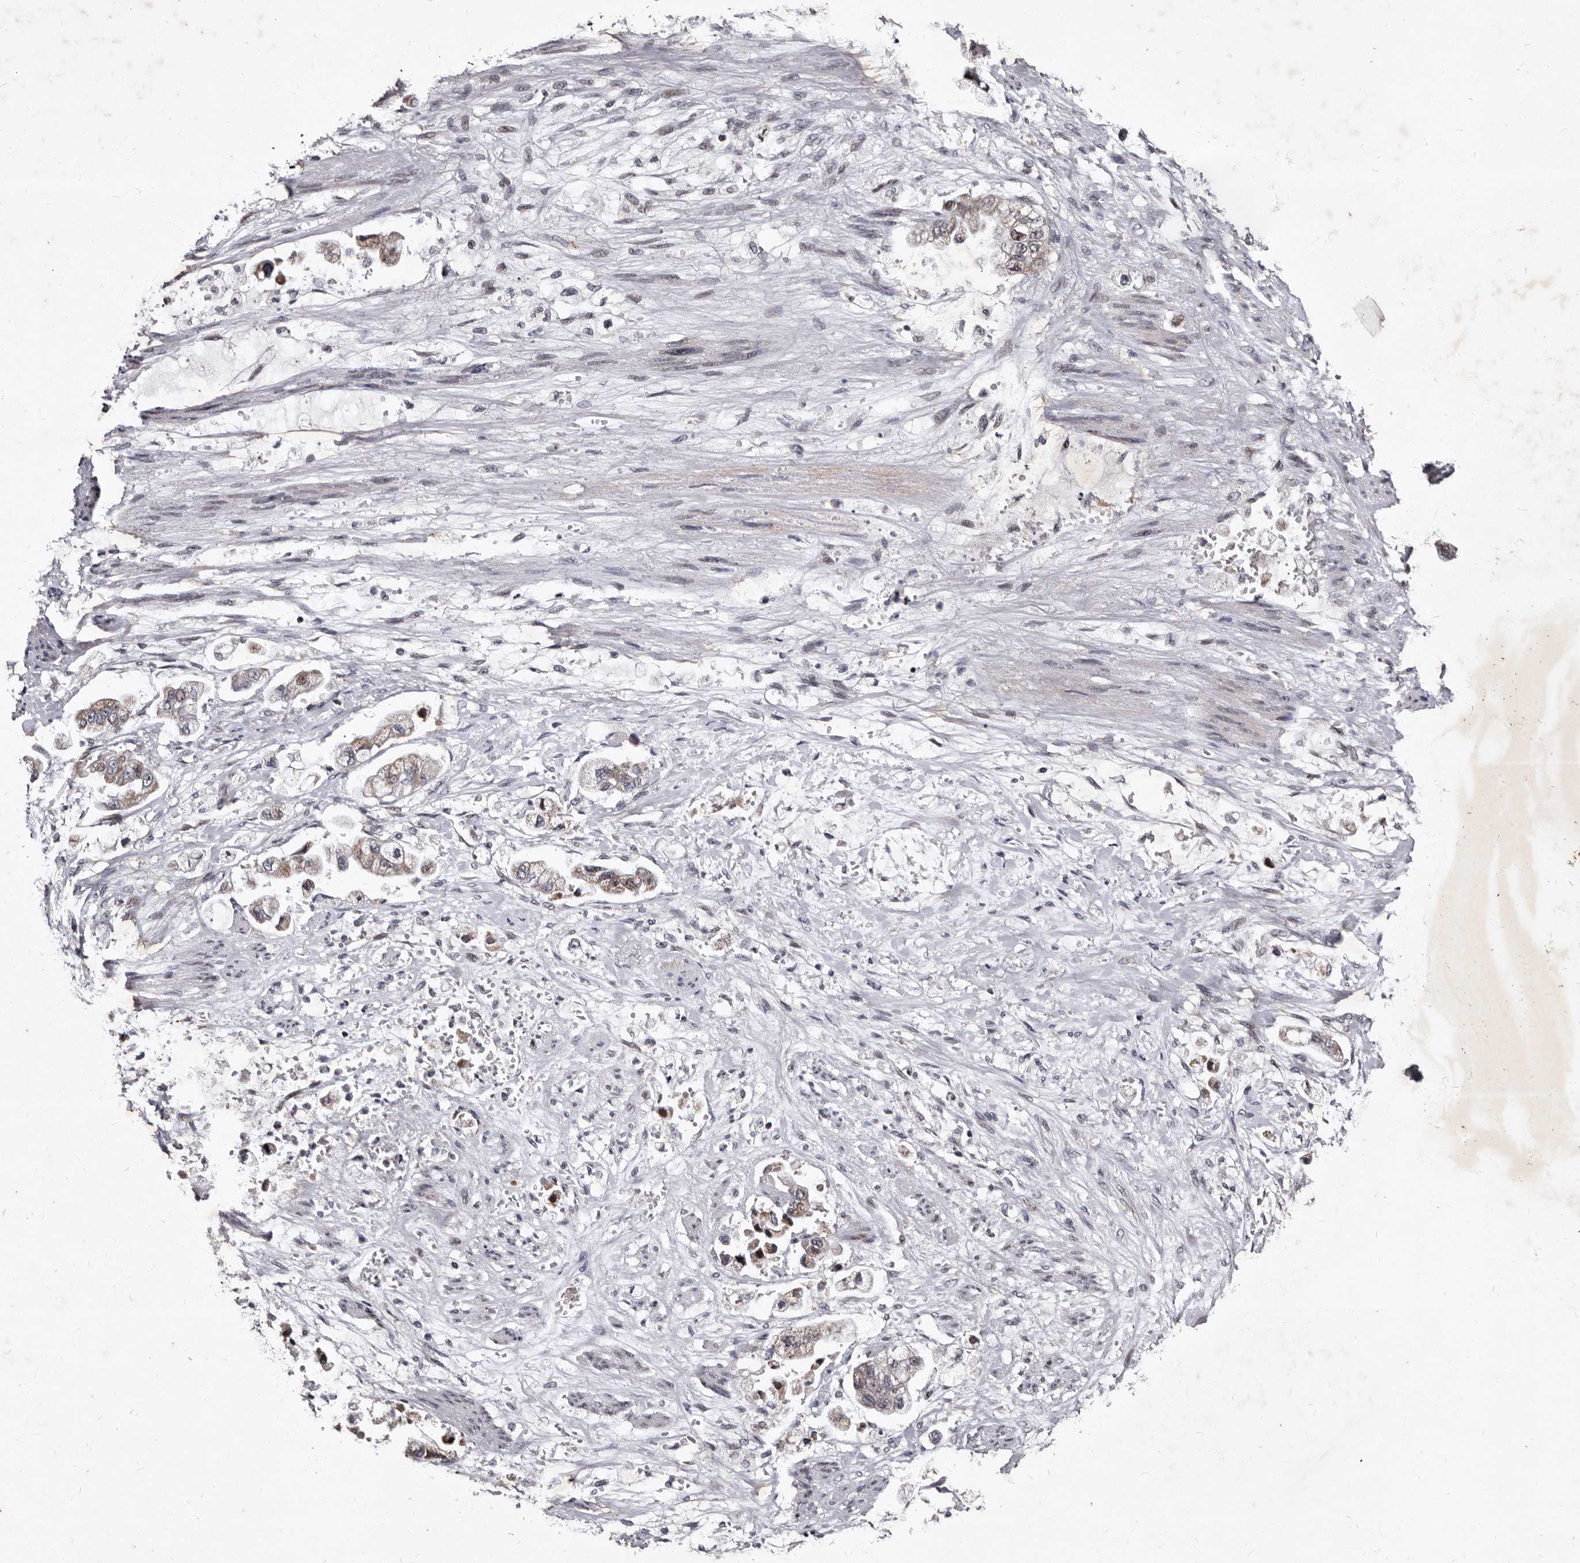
{"staining": {"intensity": "weak", "quantity": "25%-75%", "location": "cytoplasmic/membranous"}, "tissue": "stomach cancer", "cell_type": "Tumor cells", "image_type": "cancer", "snomed": [{"axis": "morphology", "description": "Adenocarcinoma, NOS"}, {"axis": "topography", "description": "Stomach"}], "caption": "Immunohistochemistry (IHC) staining of adenocarcinoma (stomach), which shows low levels of weak cytoplasmic/membranous staining in about 25%-75% of tumor cells indicating weak cytoplasmic/membranous protein positivity. The staining was performed using DAB (brown) for protein detection and nuclei were counterstained in hematoxylin (blue).", "gene": "TNKS", "patient": {"sex": "male", "age": 62}}